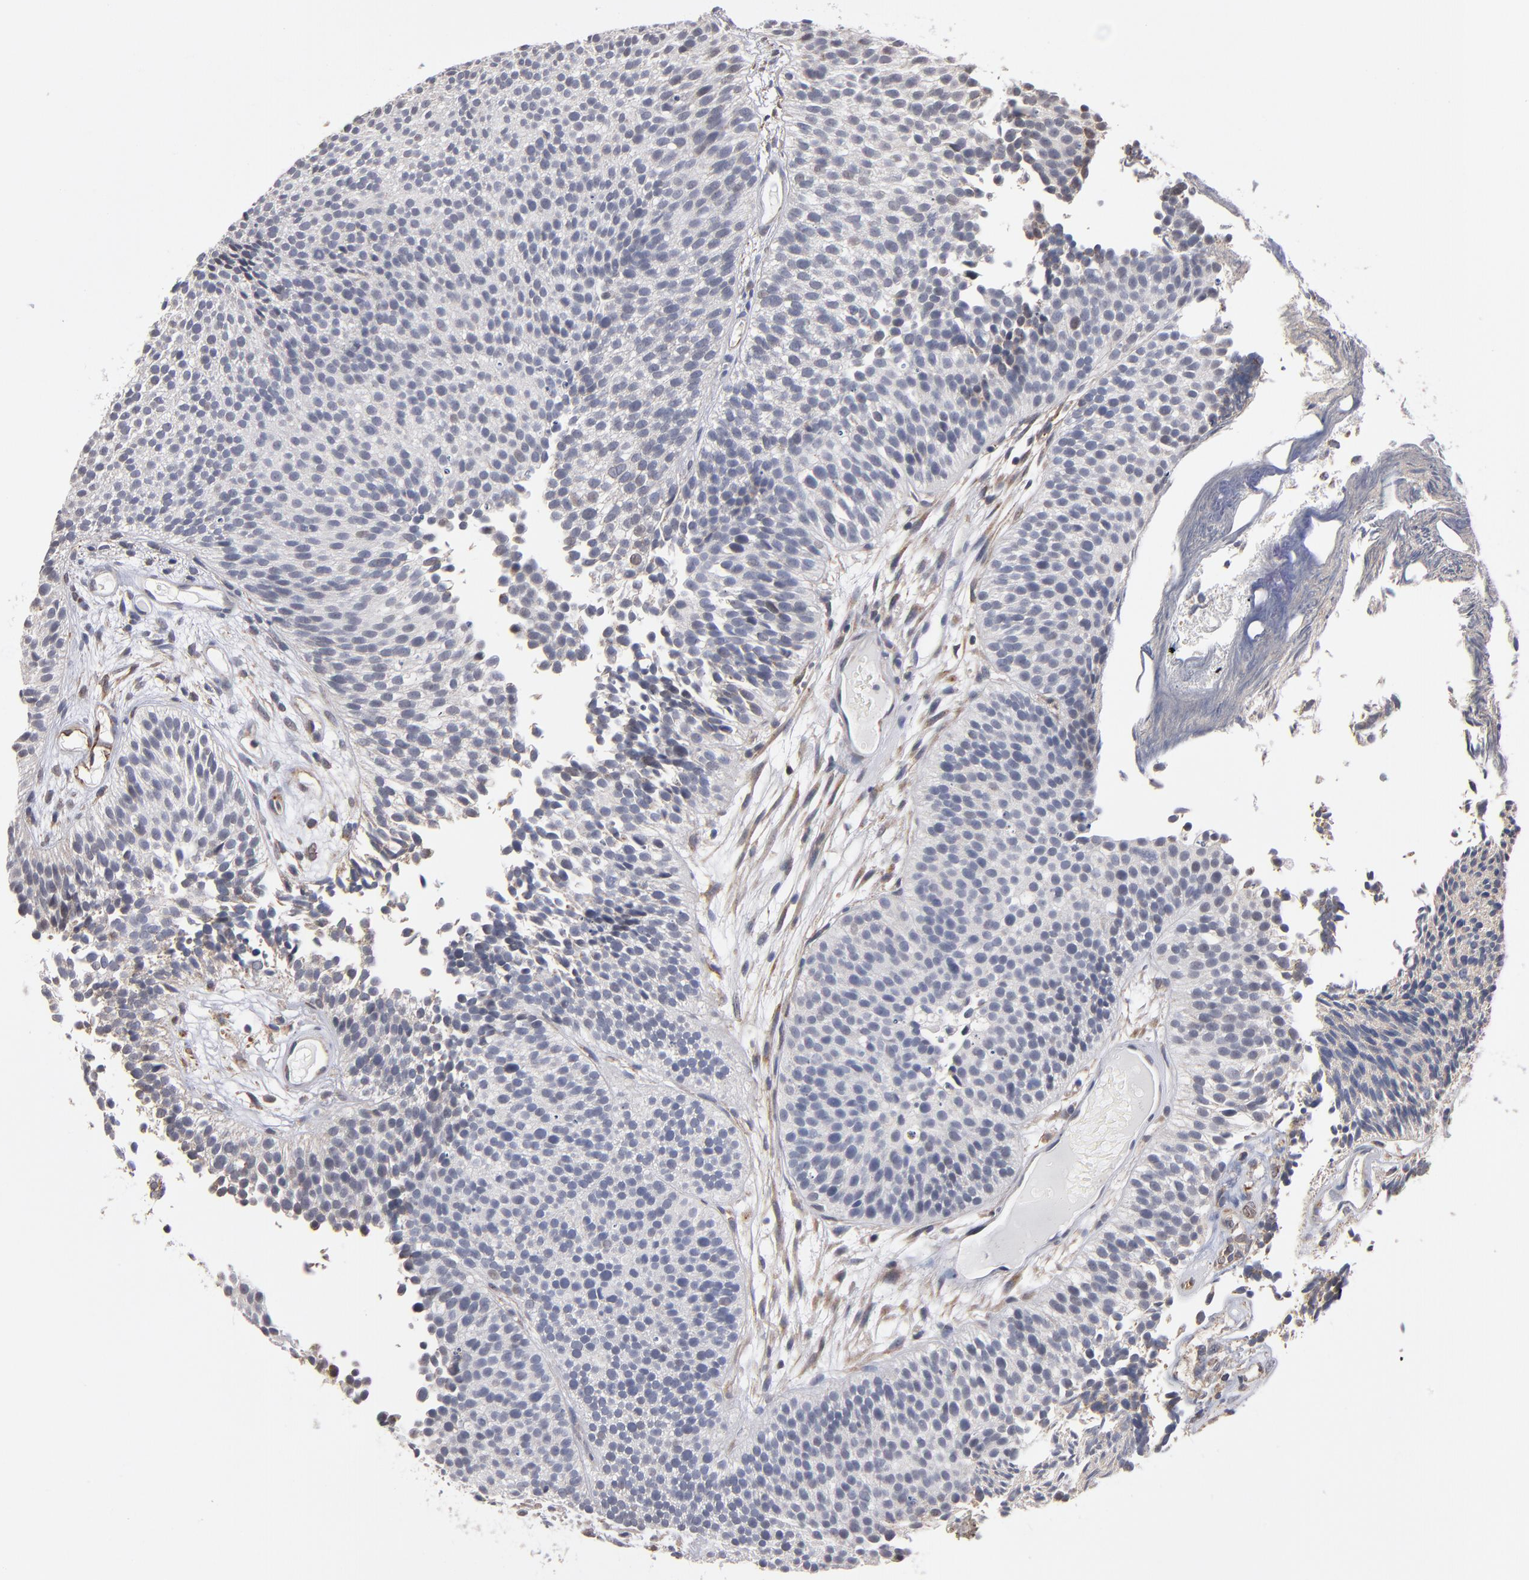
{"staining": {"intensity": "weak", "quantity": ">75%", "location": "cytoplasmic/membranous"}, "tissue": "urothelial cancer", "cell_type": "Tumor cells", "image_type": "cancer", "snomed": [{"axis": "morphology", "description": "Urothelial carcinoma, Low grade"}, {"axis": "topography", "description": "Urinary bladder"}], "caption": "Immunohistochemistry (IHC) staining of urothelial cancer, which exhibits low levels of weak cytoplasmic/membranous positivity in about >75% of tumor cells indicating weak cytoplasmic/membranous protein staining. The staining was performed using DAB (3,3'-diaminobenzidine) (brown) for protein detection and nuclei were counterstained in hematoxylin (blue).", "gene": "MIPOL1", "patient": {"sex": "male", "age": 84}}